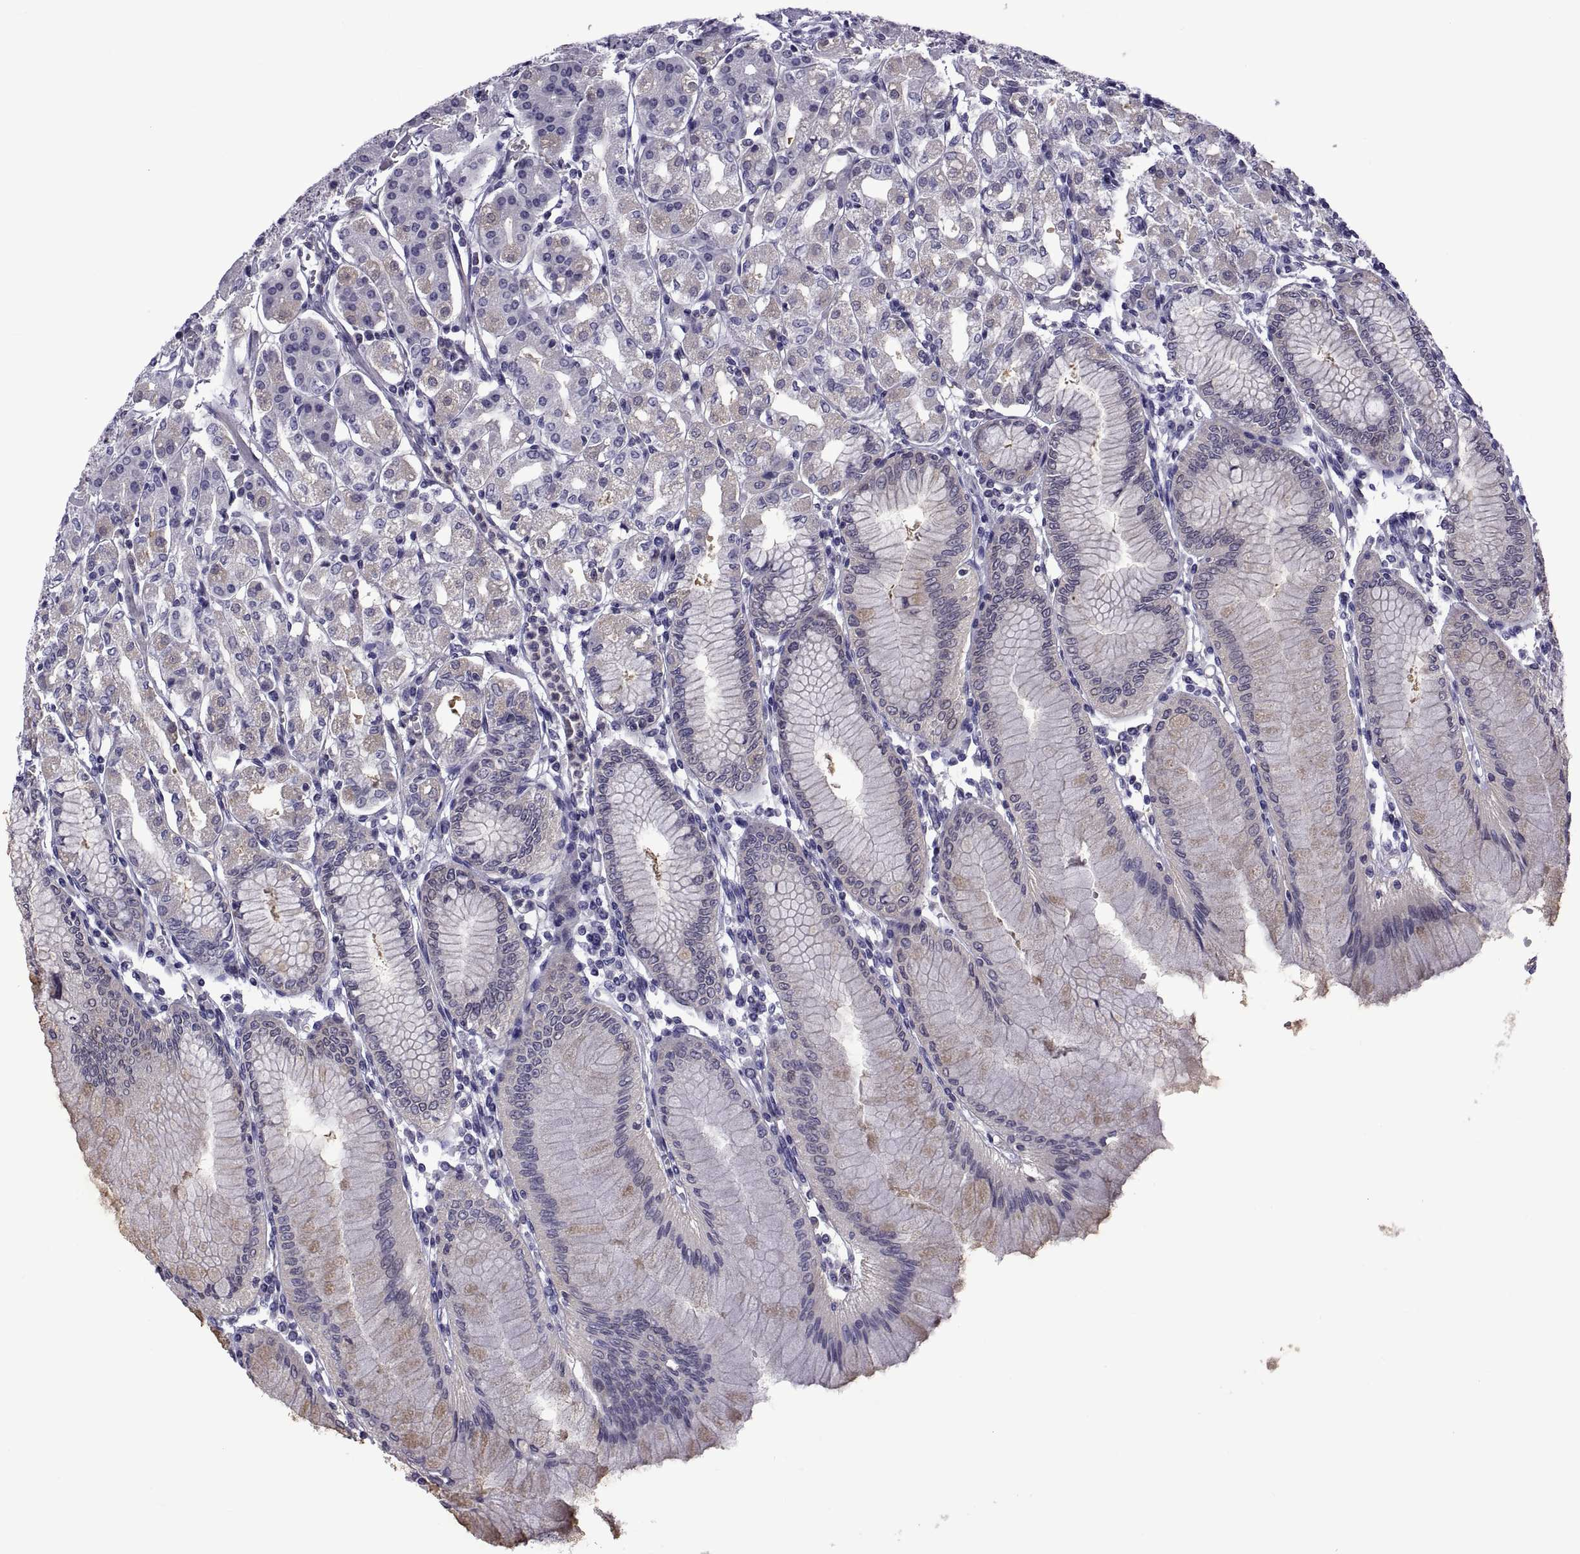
{"staining": {"intensity": "negative", "quantity": "none", "location": "none"}, "tissue": "stomach", "cell_type": "Glandular cells", "image_type": "normal", "snomed": [{"axis": "morphology", "description": "Normal tissue, NOS"}, {"axis": "topography", "description": "Skeletal muscle"}, {"axis": "topography", "description": "Stomach"}], "caption": "Stomach stained for a protein using immunohistochemistry exhibits no positivity glandular cells.", "gene": "LCN9", "patient": {"sex": "female", "age": 57}}